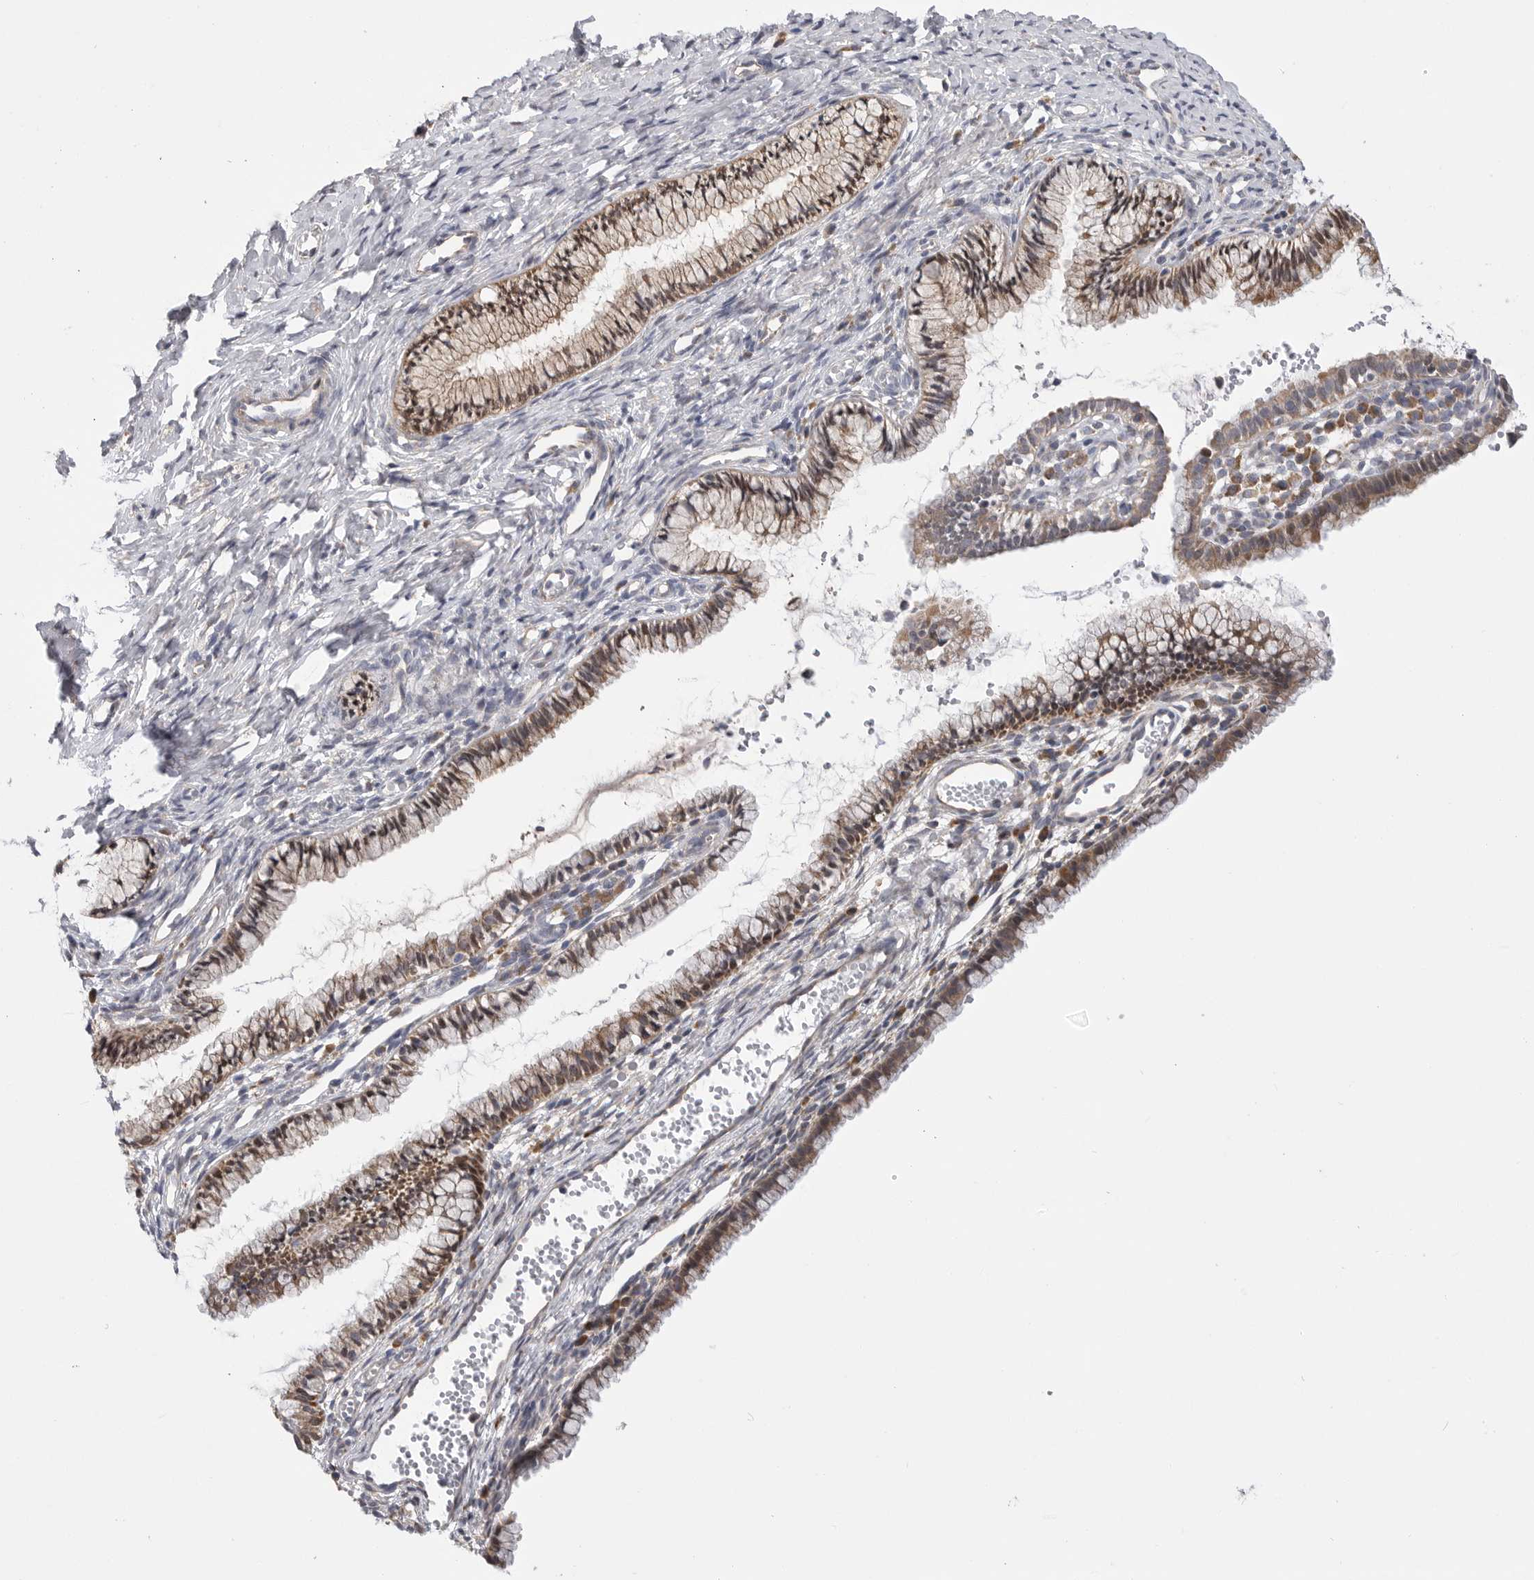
{"staining": {"intensity": "moderate", "quantity": ">75%", "location": "cytoplasmic/membranous"}, "tissue": "cervix", "cell_type": "Glandular cells", "image_type": "normal", "snomed": [{"axis": "morphology", "description": "Normal tissue, NOS"}, {"axis": "topography", "description": "Cervix"}], "caption": "An immunohistochemistry image of unremarkable tissue is shown. Protein staining in brown shows moderate cytoplasmic/membranous positivity in cervix within glandular cells. (DAB = brown stain, brightfield microscopy at high magnification).", "gene": "FBXO43", "patient": {"sex": "female", "age": 27}}